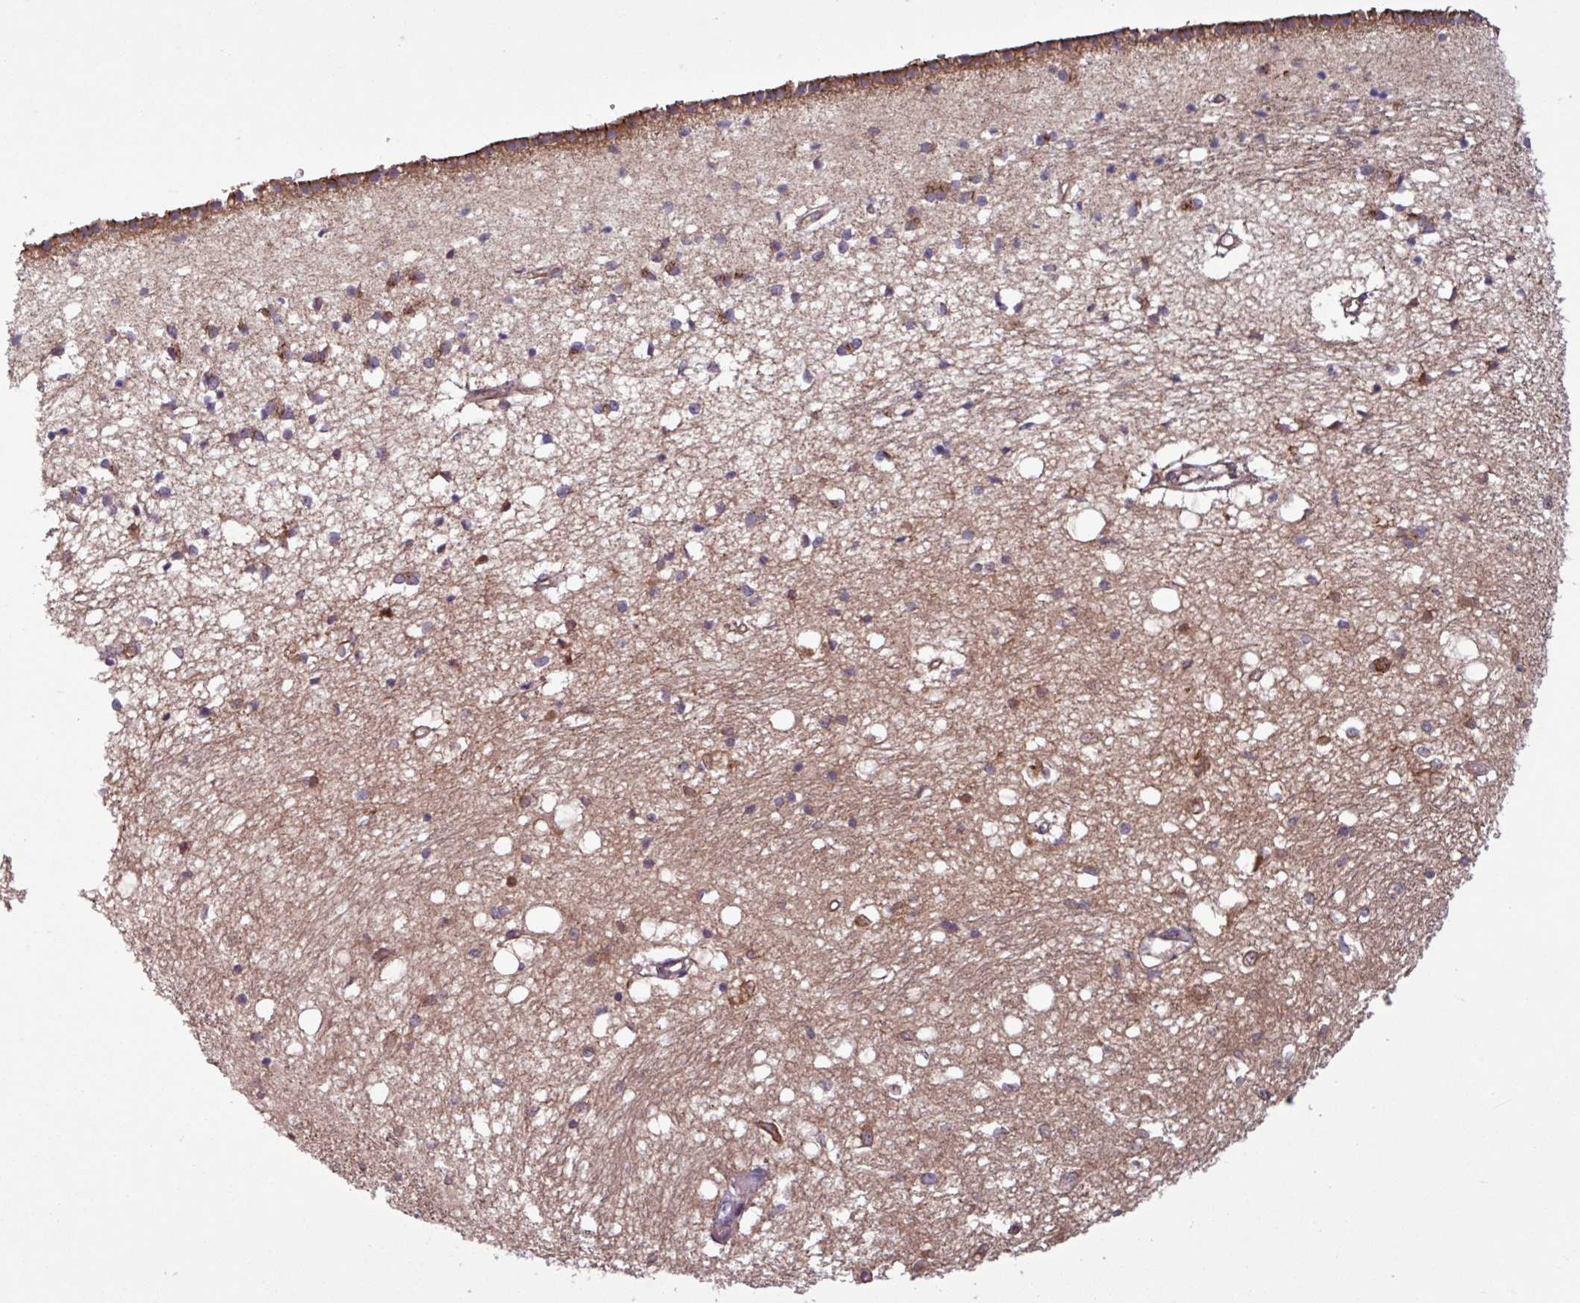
{"staining": {"intensity": "moderate", "quantity": "<25%", "location": "cytoplasmic/membranous"}, "tissue": "caudate", "cell_type": "Glial cells", "image_type": "normal", "snomed": [{"axis": "morphology", "description": "Normal tissue, NOS"}, {"axis": "topography", "description": "Lateral ventricle wall"}], "caption": "Protein expression analysis of normal human caudate reveals moderate cytoplasmic/membranous staining in about <25% of glial cells. The staining was performed using DAB, with brown indicating positive protein expression. Nuclei are stained blue with hematoxylin.", "gene": "PDPR", "patient": {"sex": "male", "age": 70}}